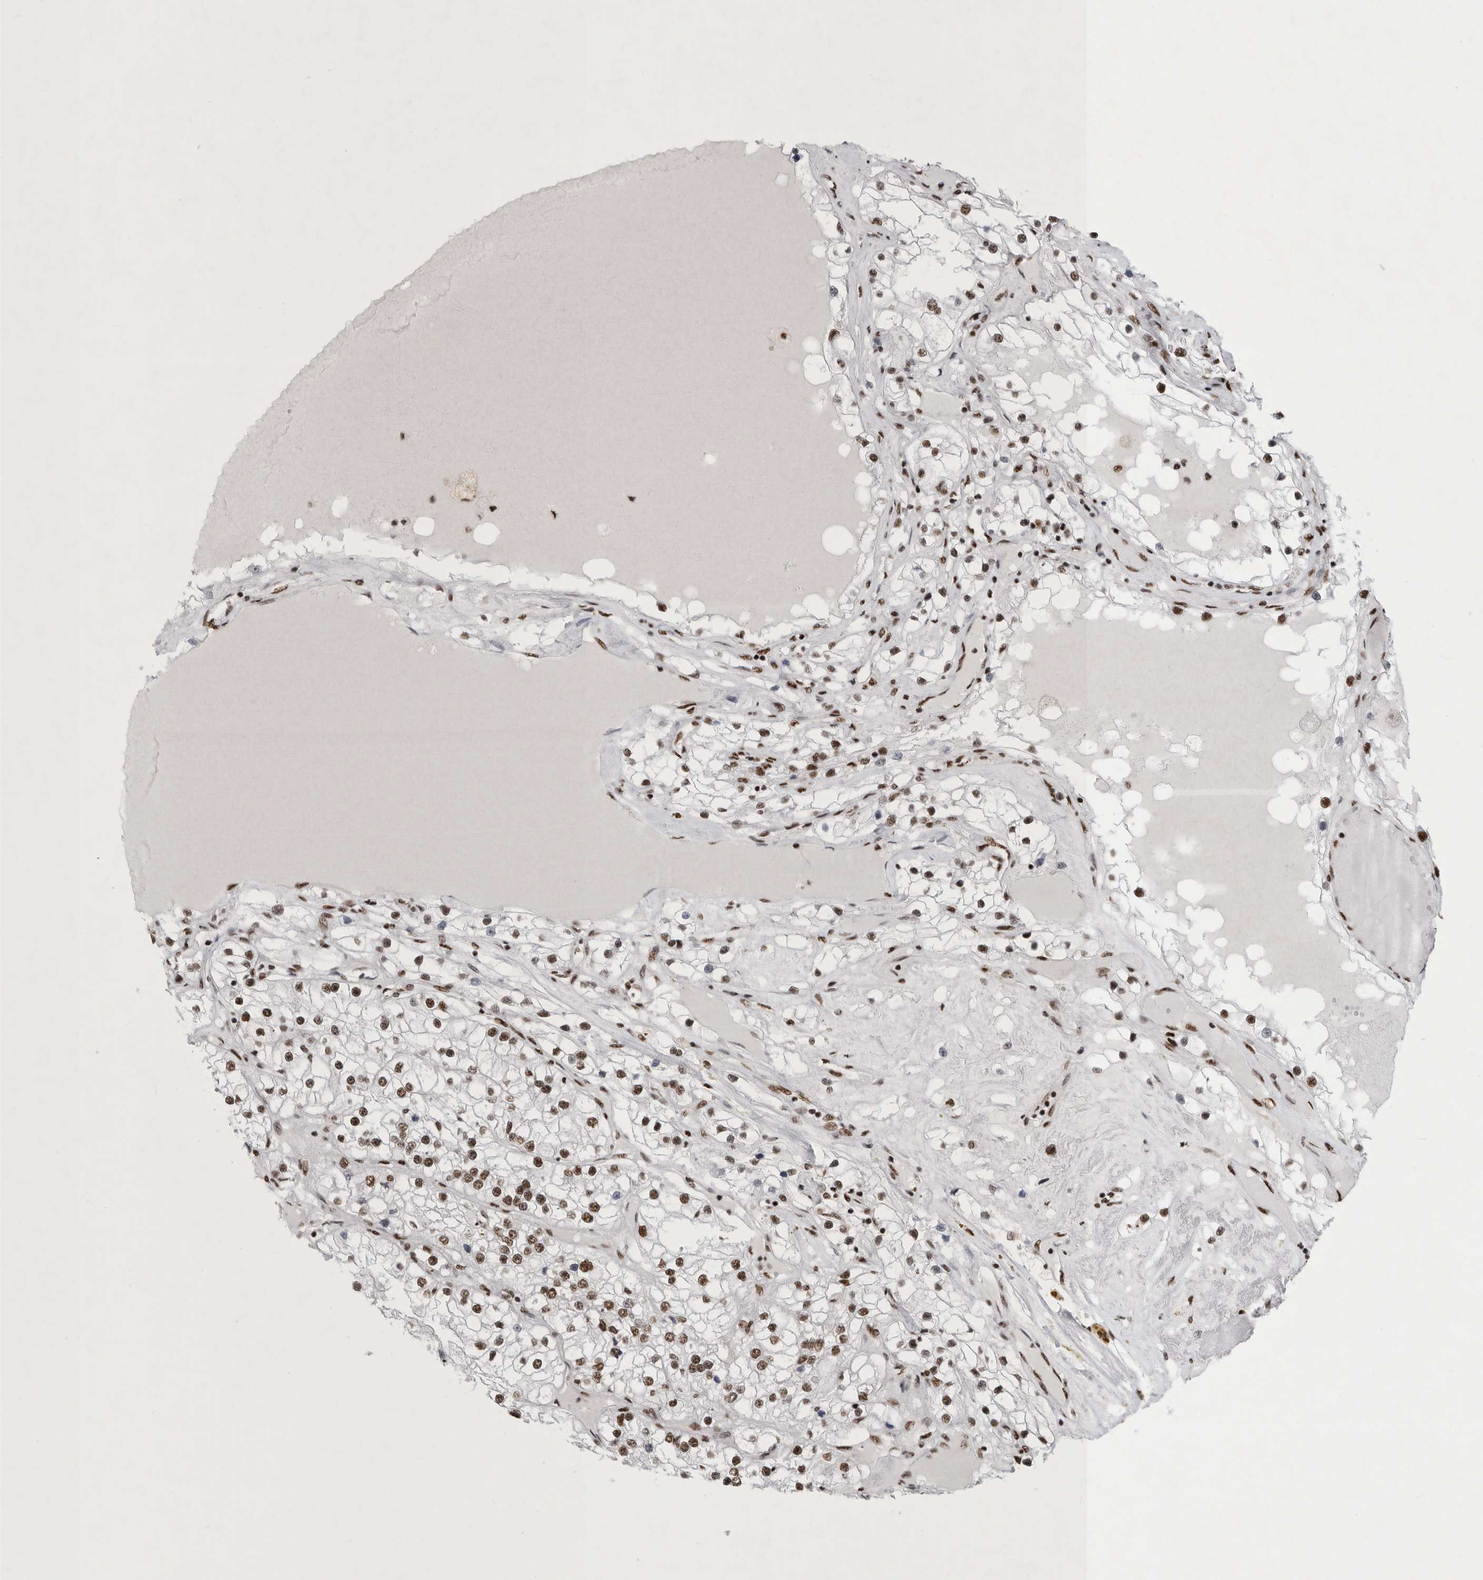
{"staining": {"intensity": "strong", "quantity": ">75%", "location": "nuclear"}, "tissue": "renal cancer", "cell_type": "Tumor cells", "image_type": "cancer", "snomed": [{"axis": "morphology", "description": "Adenocarcinoma, NOS"}, {"axis": "topography", "description": "Kidney"}], "caption": "A histopathology image showing strong nuclear staining in about >75% of tumor cells in renal cancer (adenocarcinoma), as visualized by brown immunohistochemical staining.", "gene": "BCLAF1", "patient": {"sex": "male", "age": 68}}